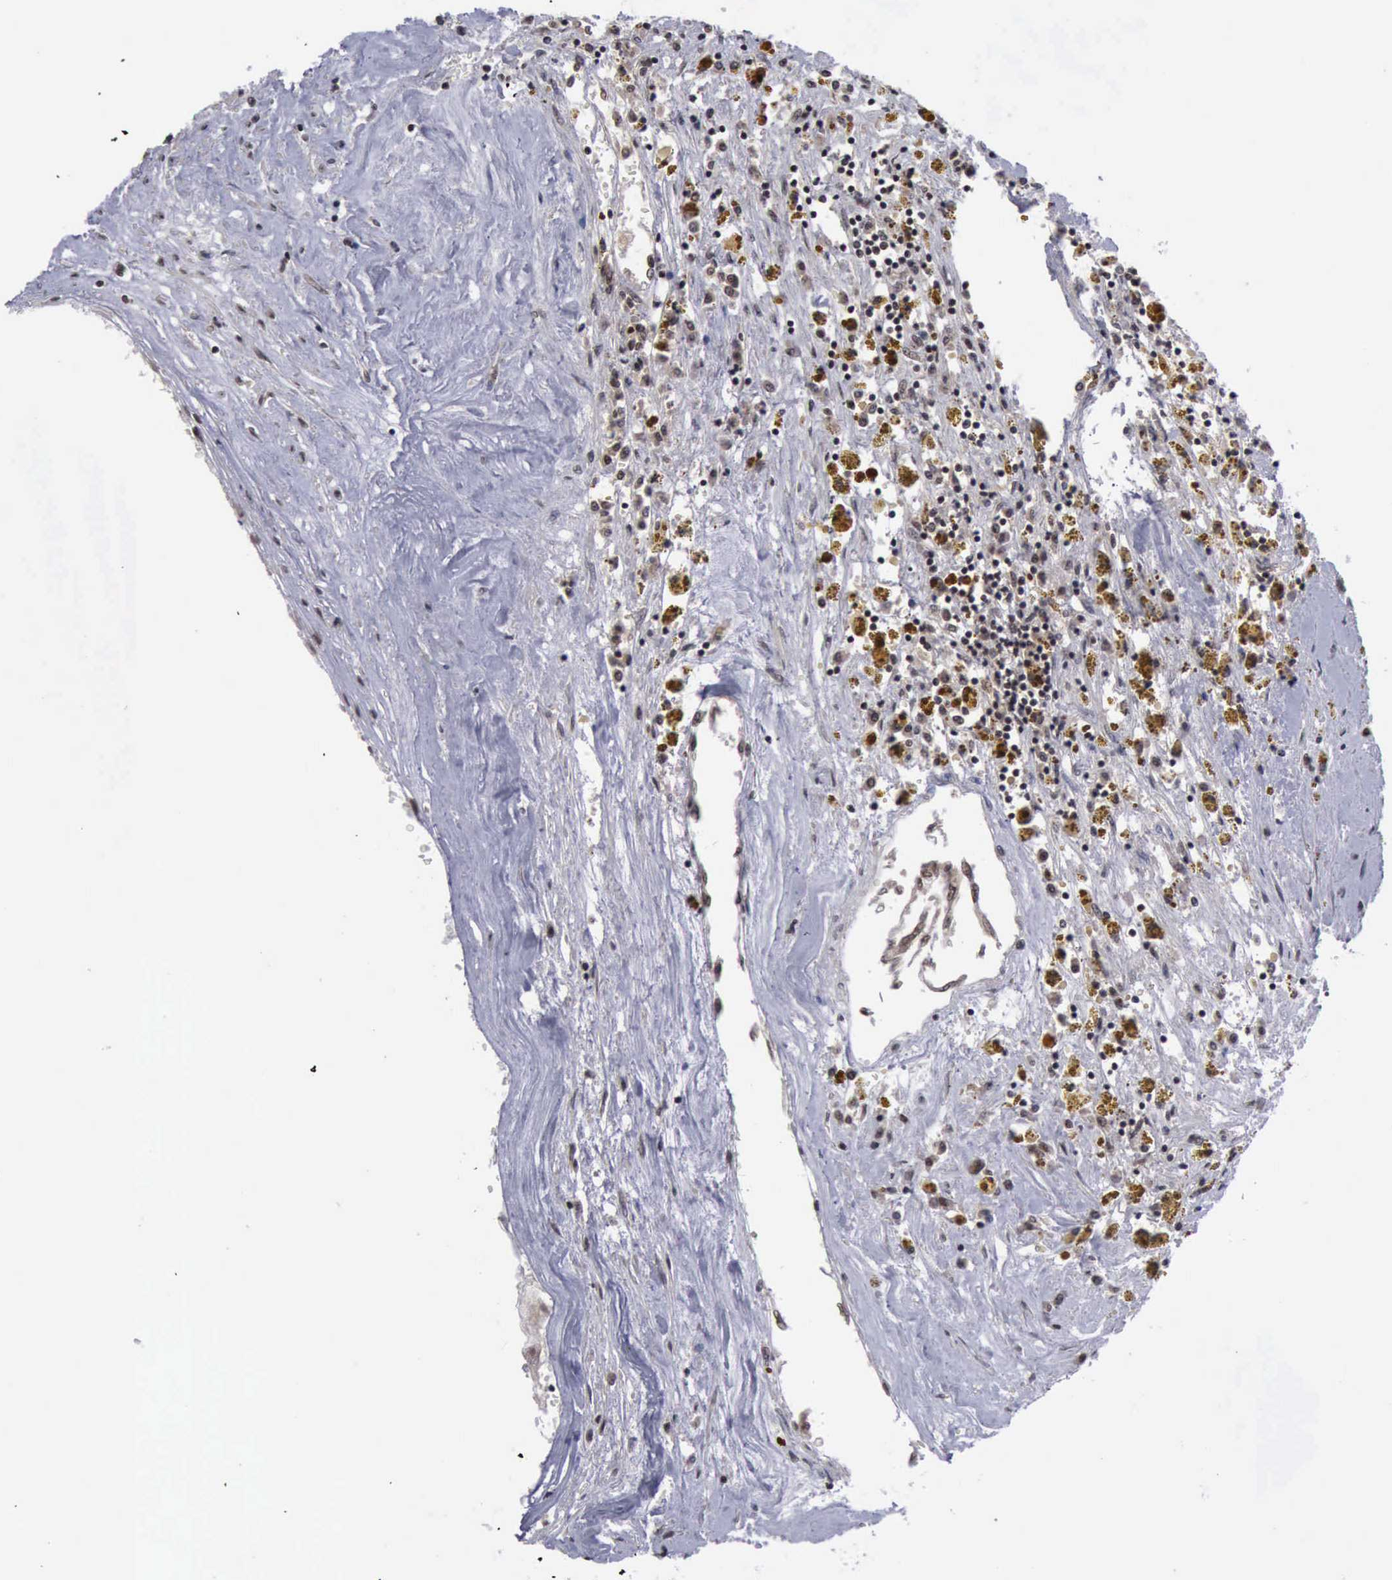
{"staining": {"intensity": "moderate", "quantity": ">75%", "location": "cytoplasmic/membranous,nuclear"}, "tissue": "renal cancer", "cell_type": "Tumor cells", "image_type": "cancer", "snomed": [{"axis": "morphology", "description": "Adenocarcinoma, NOS"}, {"axis": "topography", "description": "Kidney"}], "caption": "A high-resolution photomicrograph shows IHC staining of adenocarcinoma (renal), which demonstrates moderate cytoplasmic/membranous and nuclear expression in about >75% of tumor cells. The staining was performed using DAB, with brown indicating positive protein expression. Nuclei are stained blue with hematoxylin.", "gene": "ATM", "patient": {"sex": "male", "age": 78}}